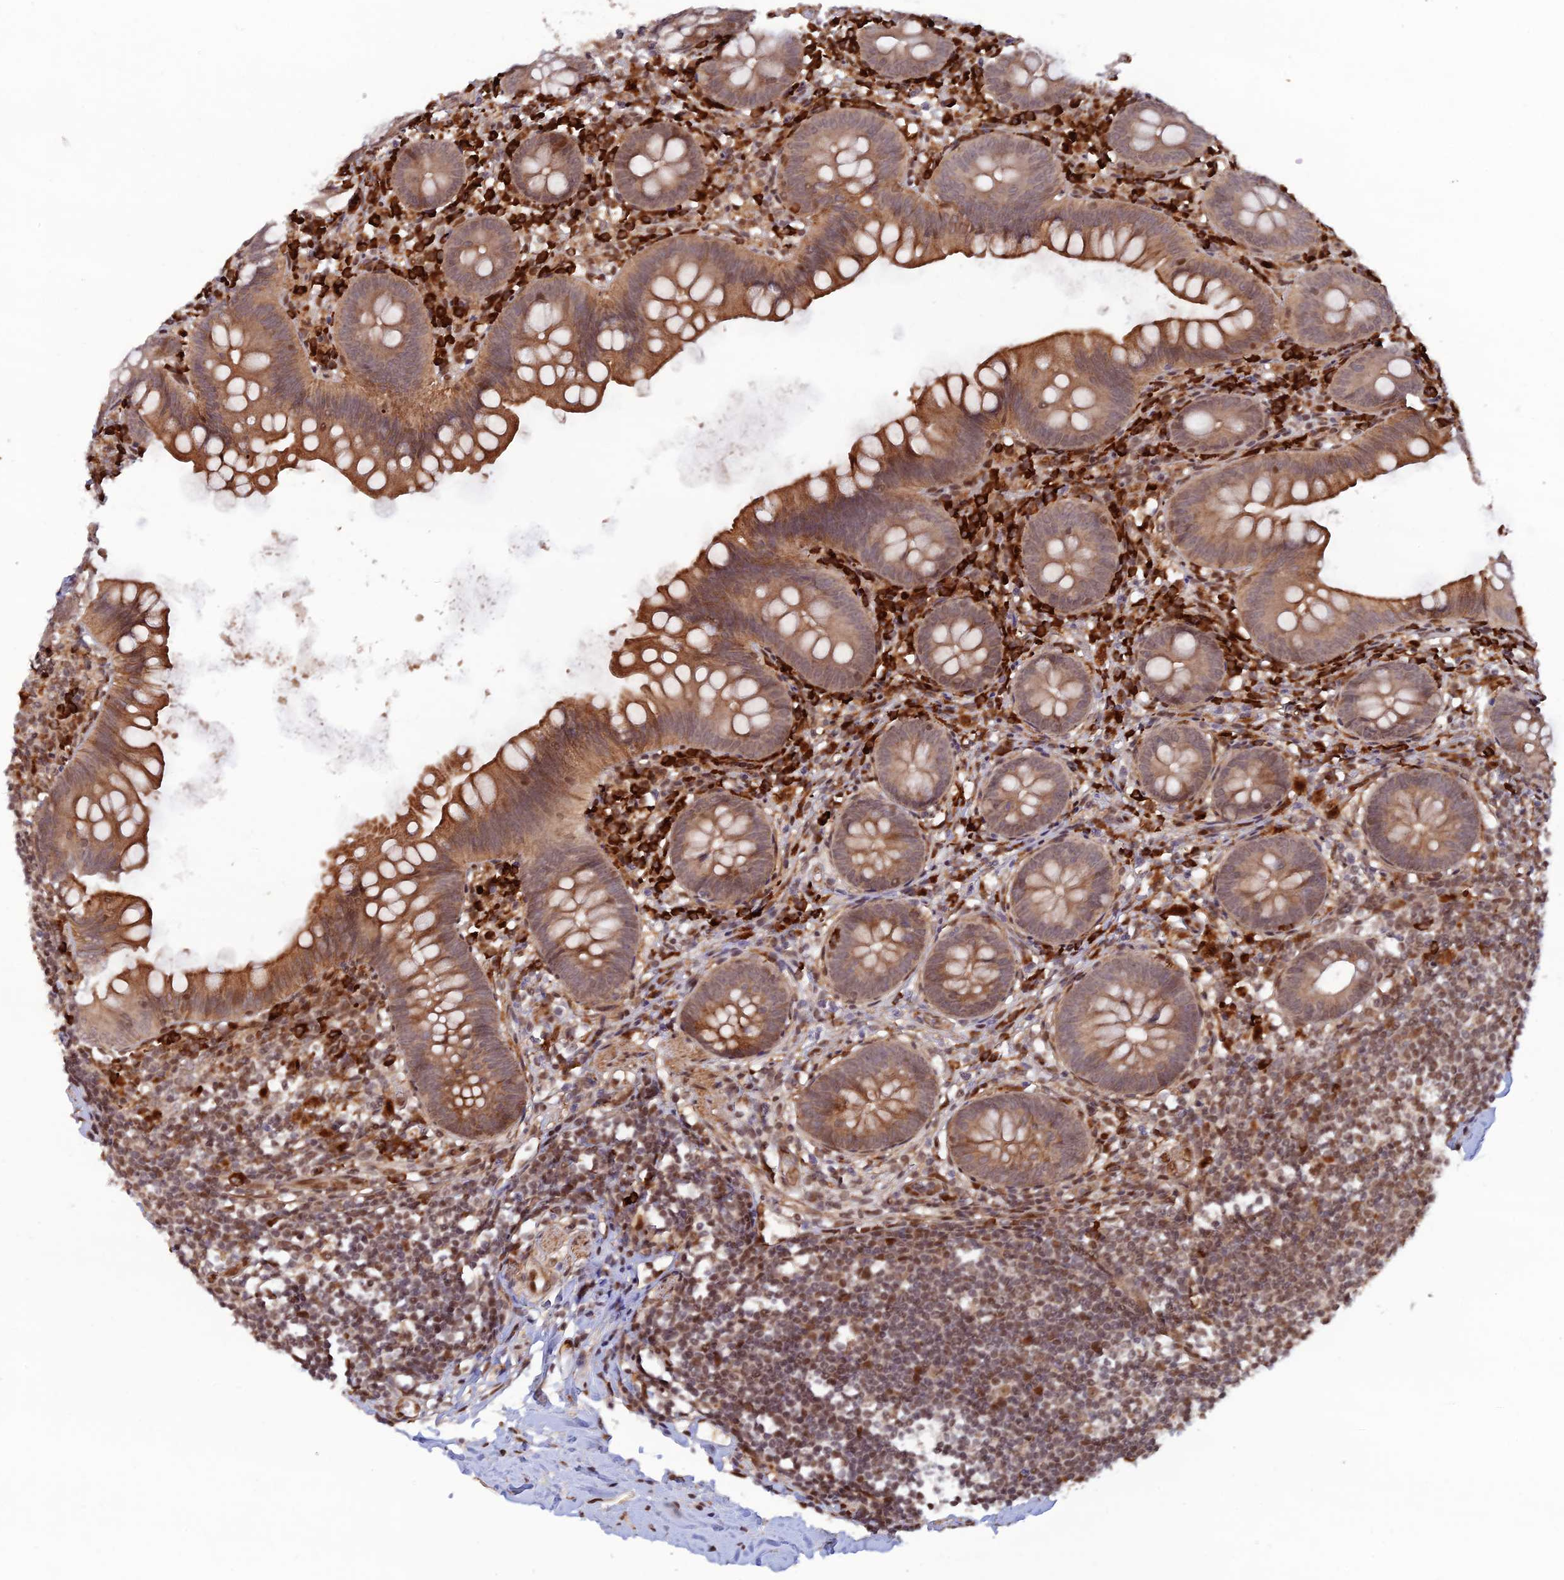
{"staining": {"intensity": "moderate", "quantity": ">75%", "location": "cytoplasmic/membranous"}, "tissue": "appendix", "cell_type": "Glandular cells", "image_type": "normal", "snomed": [{"axis": "morphology", "description": "Normal tissue, NOS"}, {"axis": "topography", "description": "Appendix"}], "caption": "Benign appendix was stained to show a protein in brown. There is medium levels of moderate cytoplasmic/membranous positivity in approximately >75% of glandular cells. (DAB IHC with brightfield microscopy, high magnification).", "gene": "ZNF565", "patient": {"sex": "female", "age": 62}}